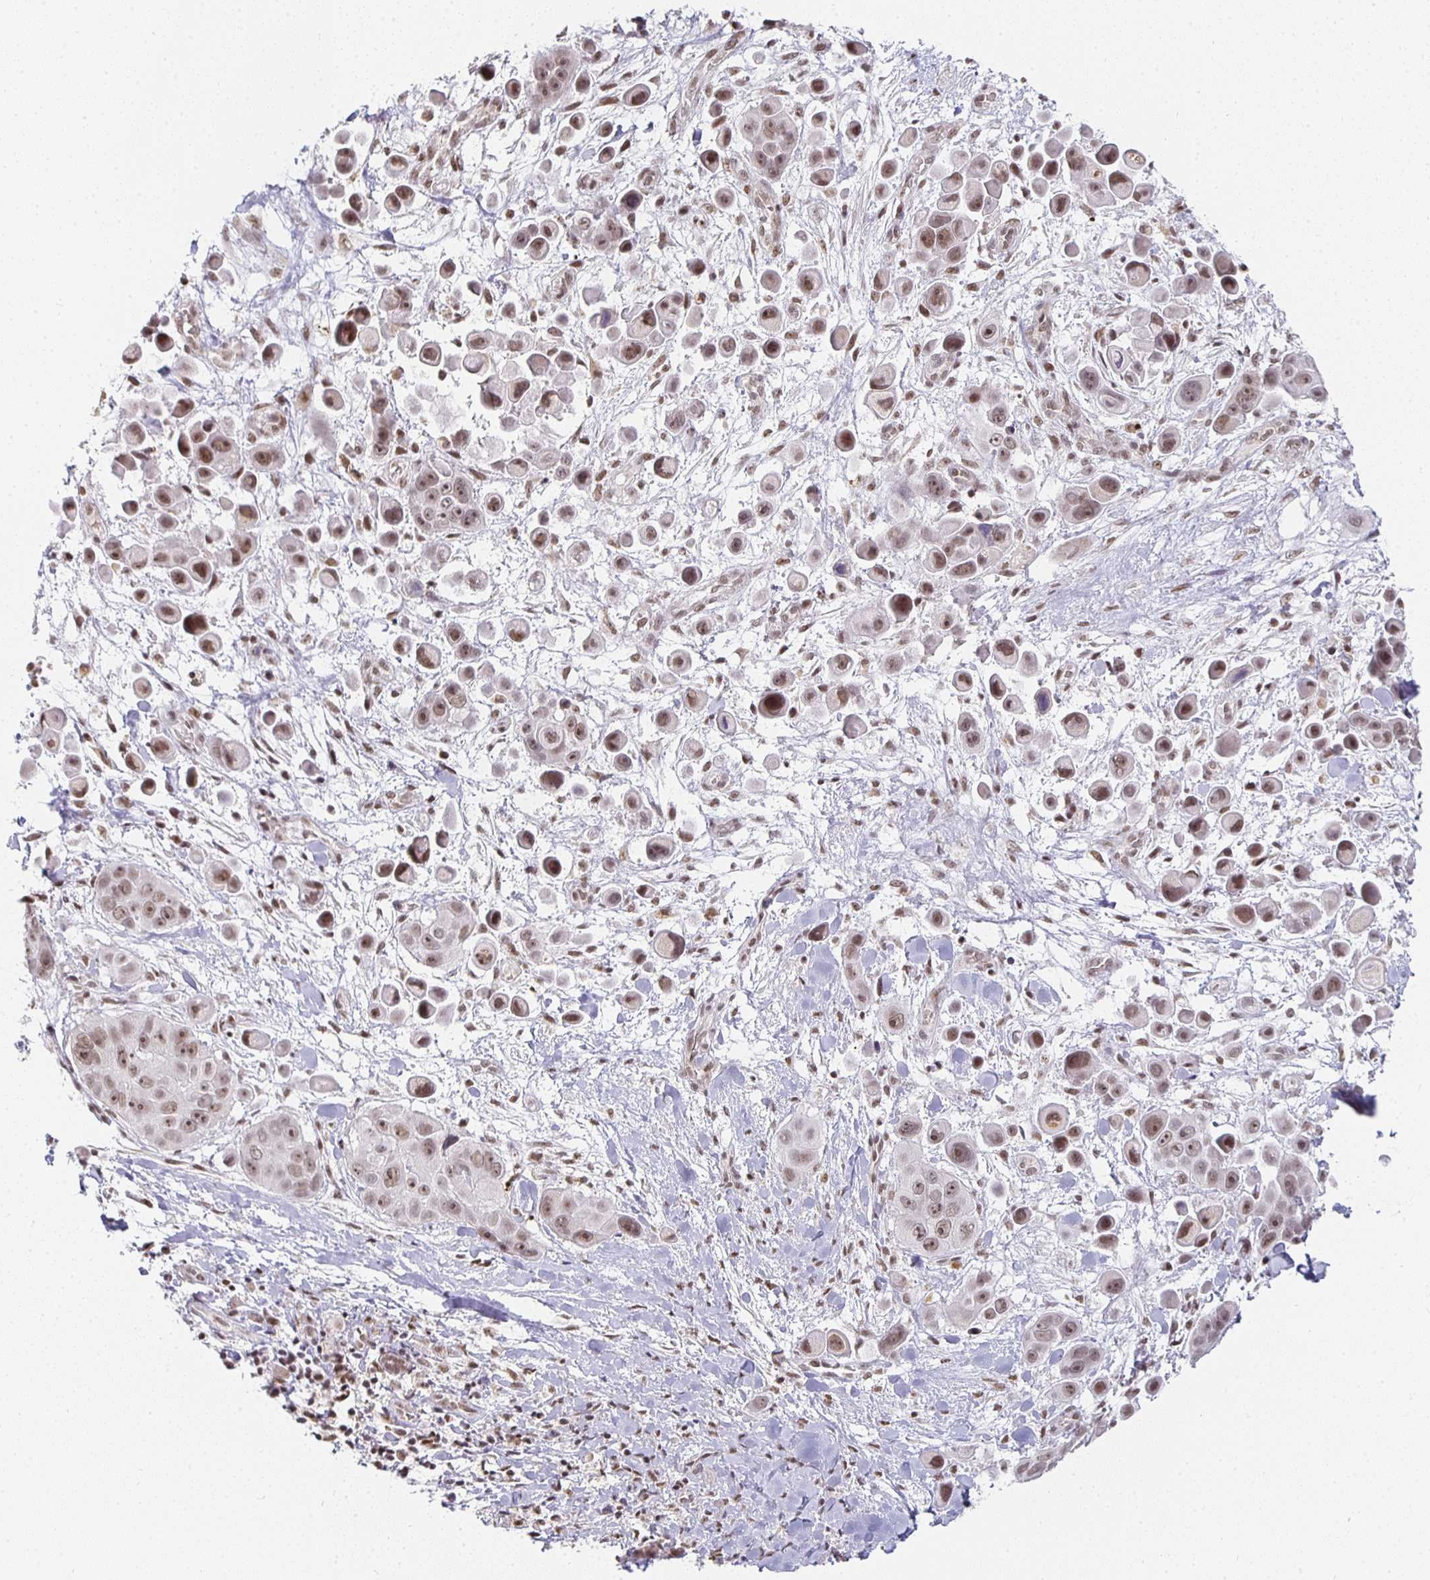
{"staining": {"intensity": "moderate", "quantity": ">75%", "location": "nuclear"}, "tissue": "skin cancer", "cell_type": "Tumor cells", "image_type": "cancer", "snomed": [{"axis": "morphology", "description": "Squamous cell carcinoma, NOS"}, {"axis": "topography", "description": "Skin"}], "caption": "Skin squamous cell carcinoma stained with a protein marker displays moderate staining in tumor cells.", "gene": "SMARCA2", "patient": {"sex": "male", "age": 67}}